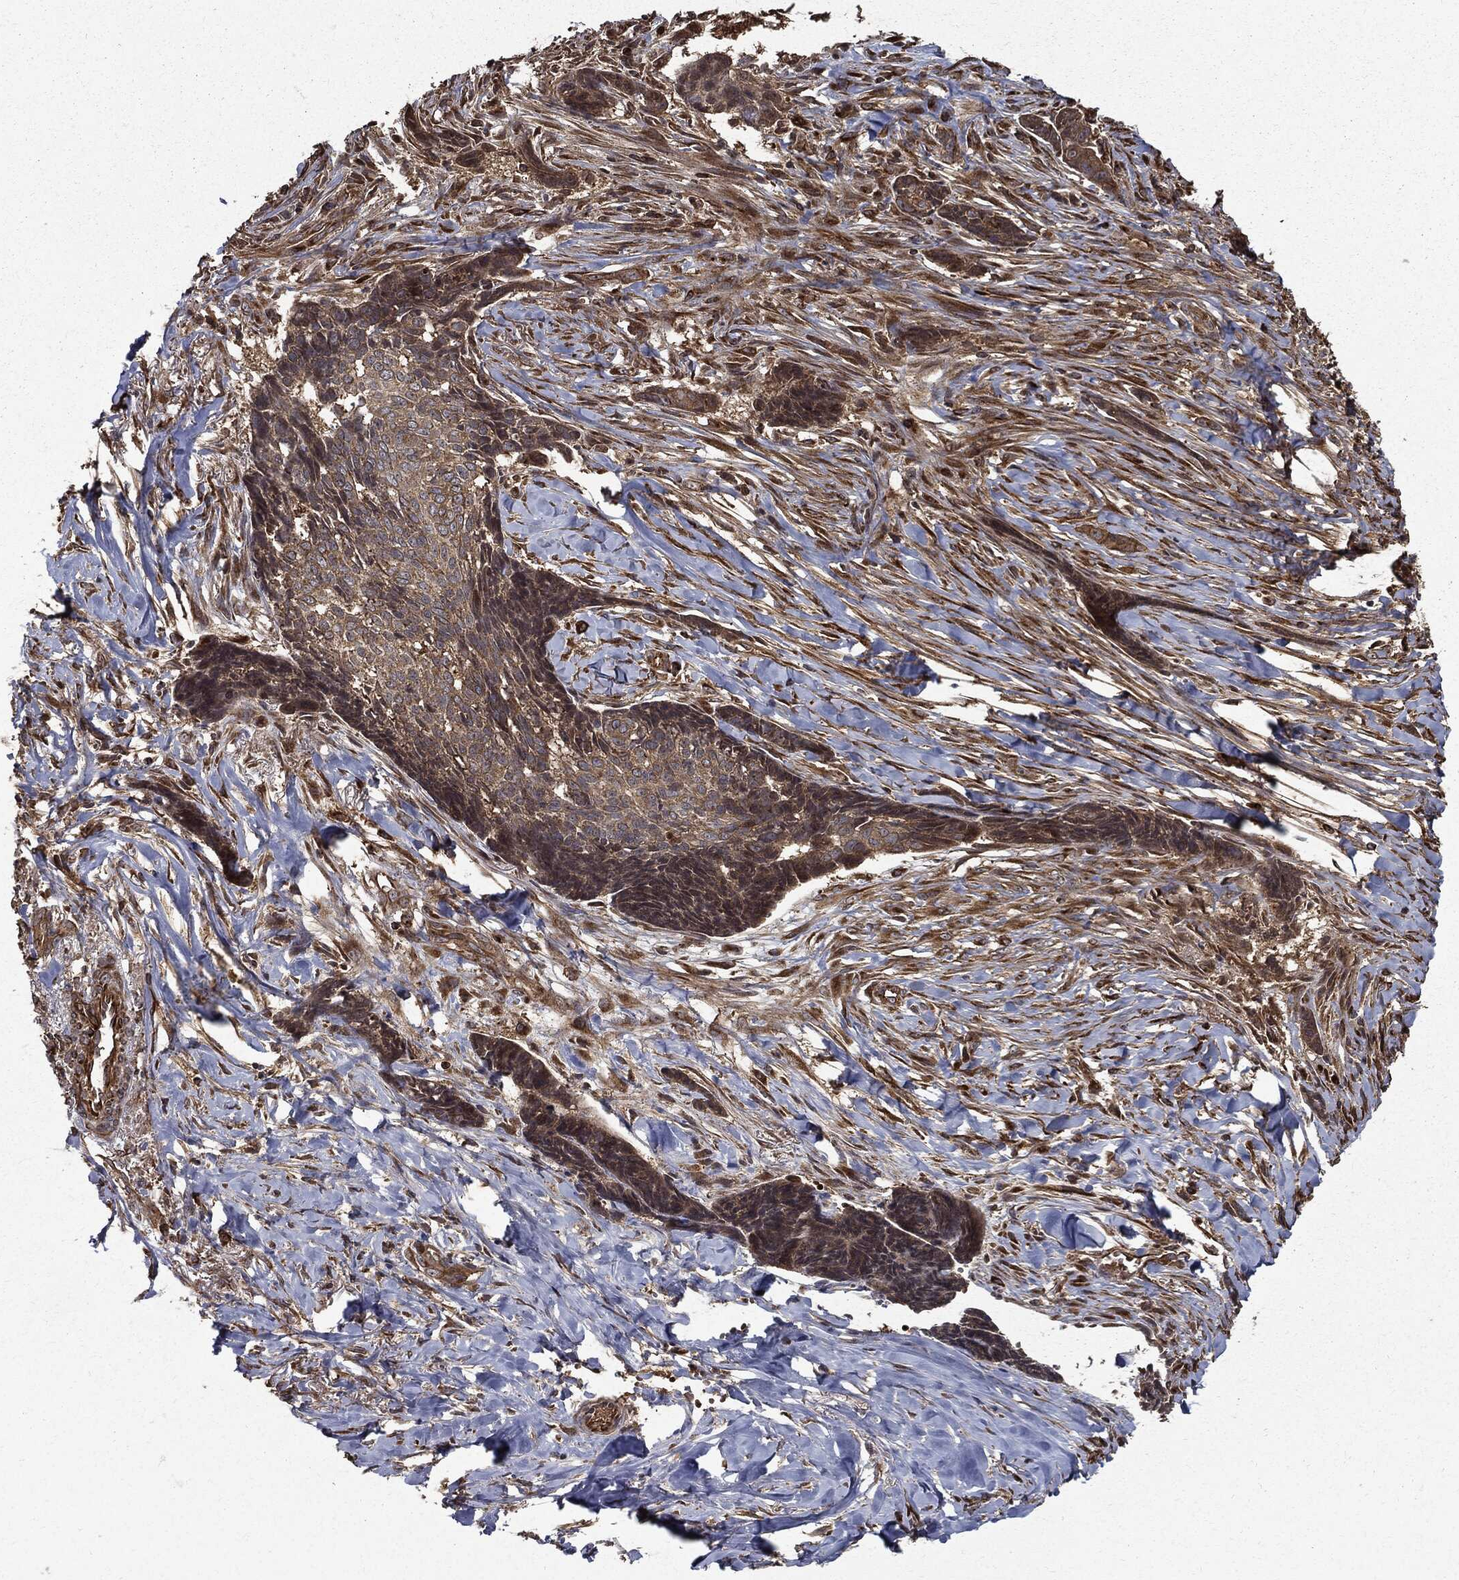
{"staining": {"intensity": "moderate", "quantity": "25%-75%", "location": "cytoplasmic/membranous"}, "tissue": "skin cancer", "cell_type": "Tumor cells", "image_type": "cancer", "snomed": [{"axis": "morphology", "description": "Basal cell carcinoma"}, {"axis": "topography", "description": "Skin"}], "caption": "DAB (3,3'-diaminobenzidine) immunohistochemical staining of human basal cell carcinoma (skin) displays moderate cytoplasmic/membranous protein staining in about 25%-75% of tumor cells.", "gene": "HTT", "patient": {"sex": "male", "age": 86}}